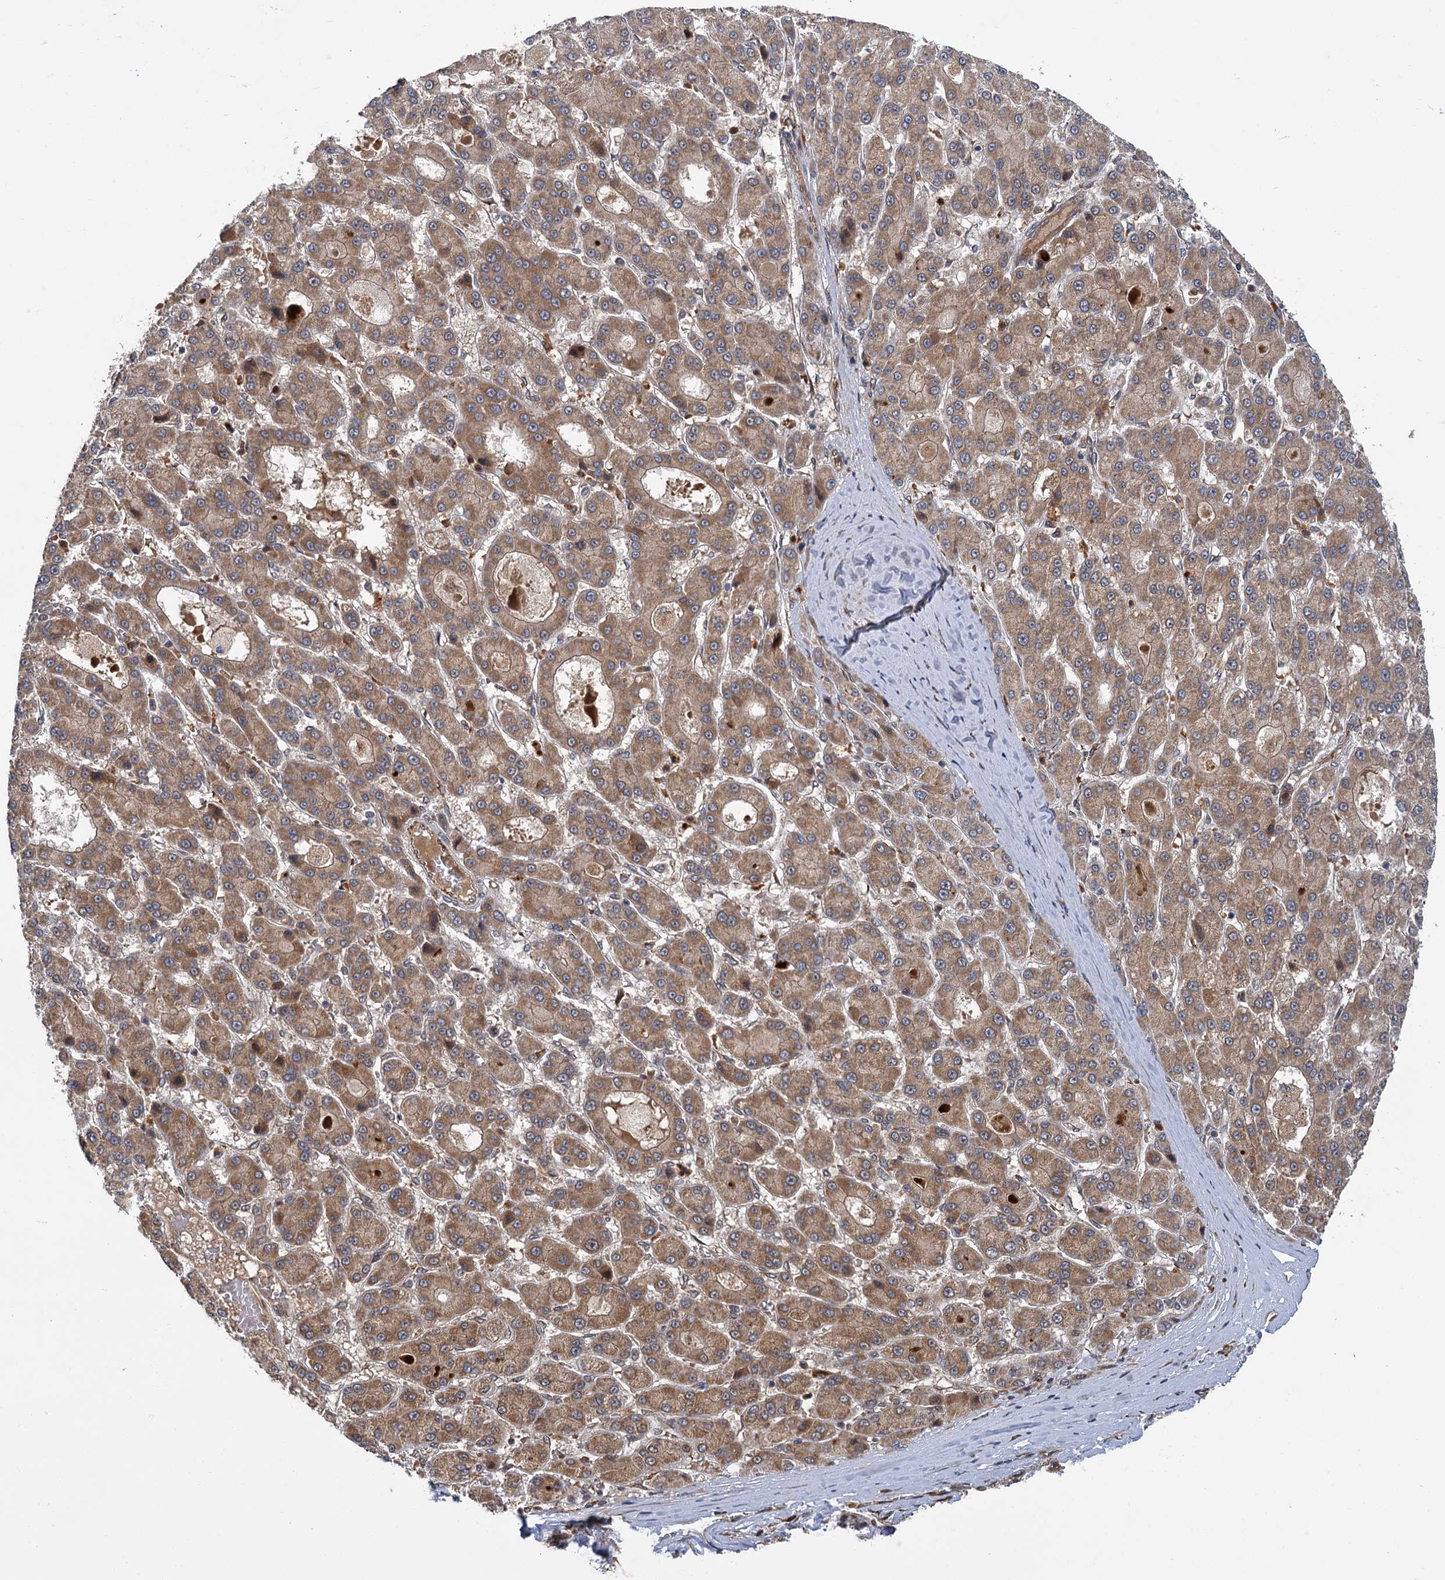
{"staining": {"intensity": "moderate", "quantity": ">75%", "location": "cytoplasmic/membranous"}, "tissue": "liver cancer", "cell_type": "Tumor cells", "image_type": "cancer", "snomed": [{"axis": "morphology", "description": "Carcinoma, Hepatocellular, NOS"}, {"axis": "topography", "description": "Liver"}], "caption": "Approximately >75% of tumor cells in human liver cancer (hepatocellular carcinoma) exhibit moderate cytoplasmic/membranous protein positivity as visualized by brown immunohistochemical staining.", "gene": "APBA2", "patient": {"sex": "male", "age": 70}}